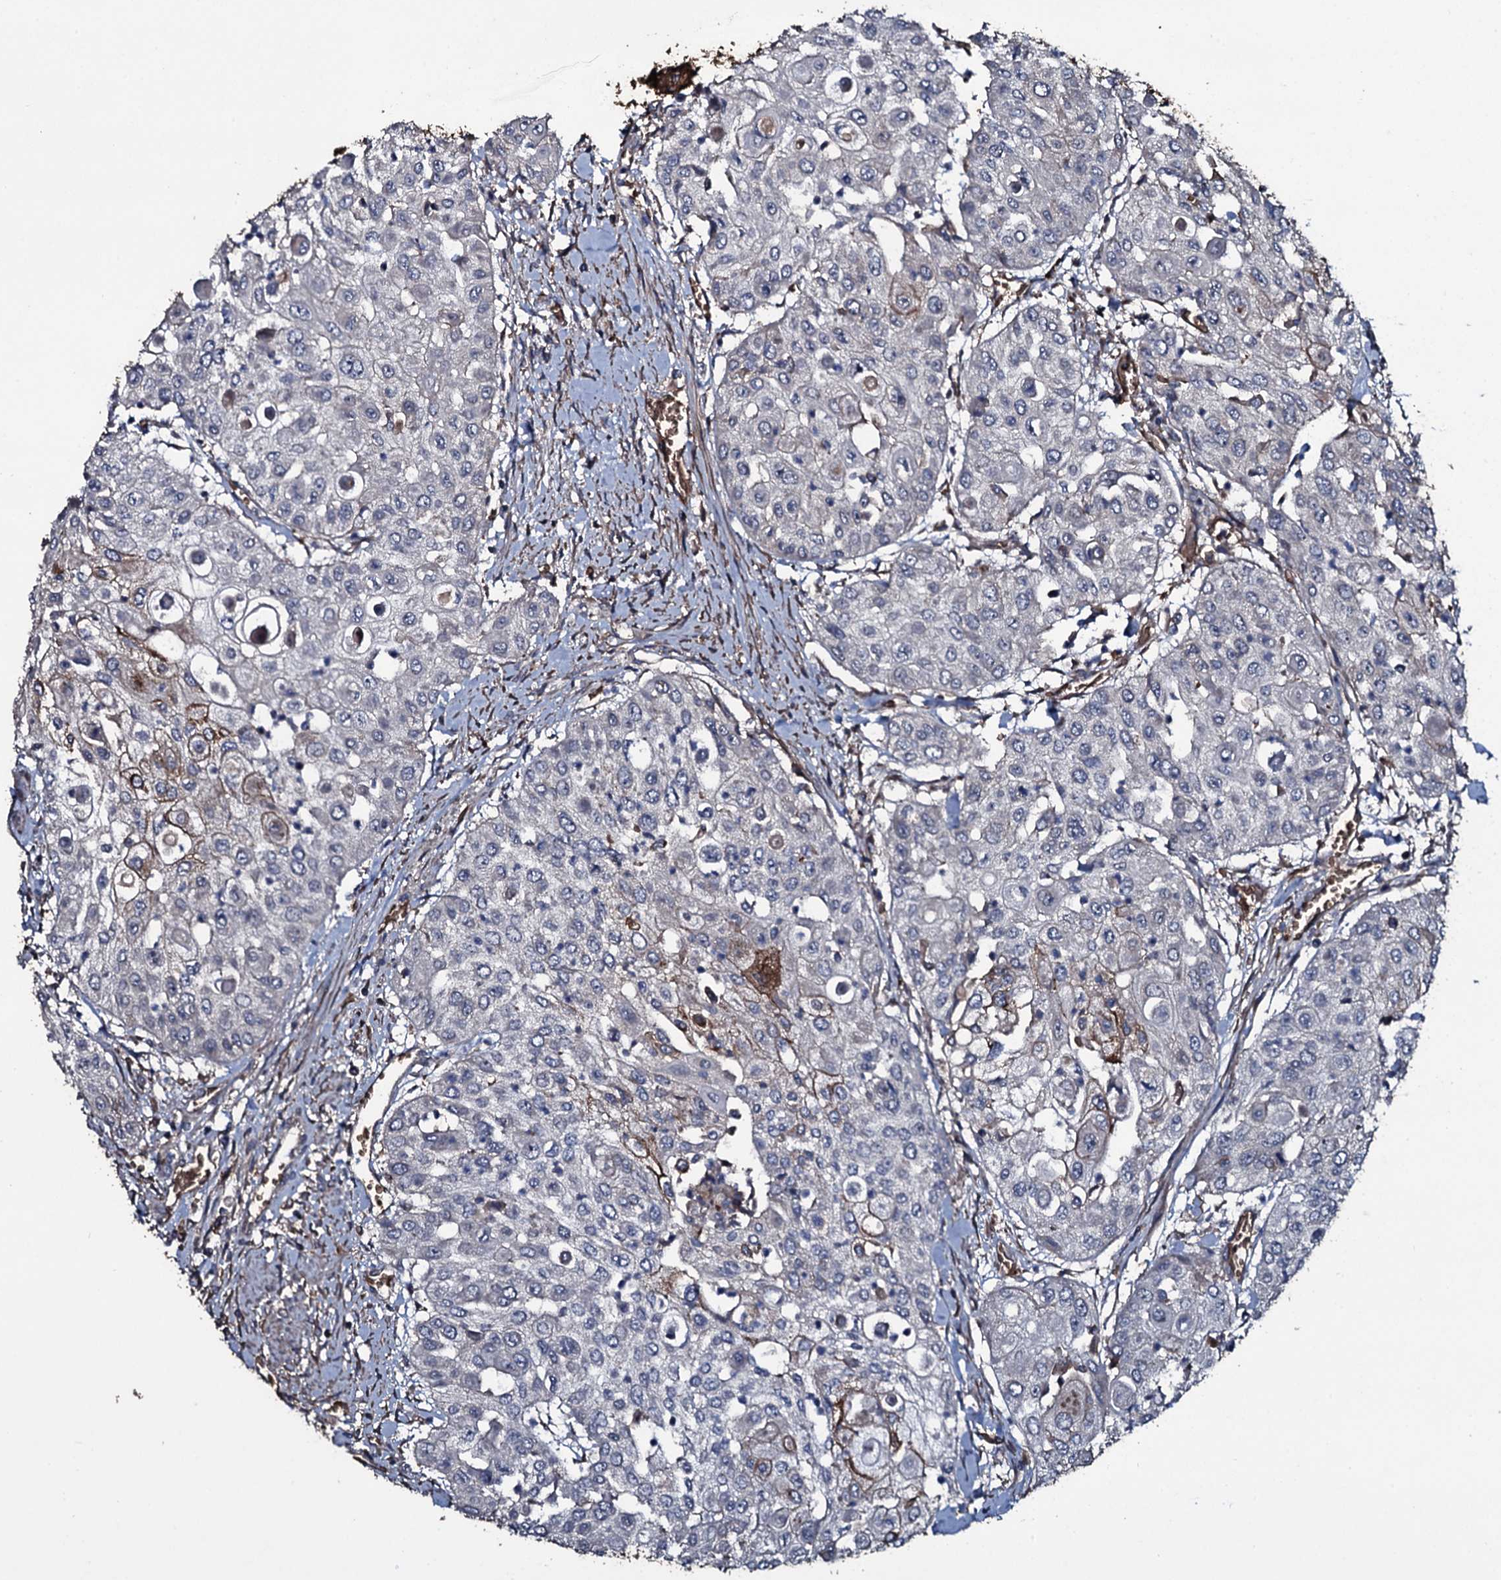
{"staining": {"intensity": "negative", "quantity": "none", "location": "none"}, "tissue": "urothelial cancer", "cell_type": "Tumor cells", "image_type": "cancer", "snomed": [{"axis": "morphology", "description": "Urothelial carcinoma, High grade"}, {"axis": "topography", "description": "Urinary bladder"}], "caption": "Immunohistochemistry (IHC) histopathology image of neoplastic tissue: urothelial cancer stained with DAB (3,3'-diaminobenzidine) exhibits no significant protein staining in tumor cells.", "gene": "ZSWIM8", "patient": {"sex": "female", "age": 79}}